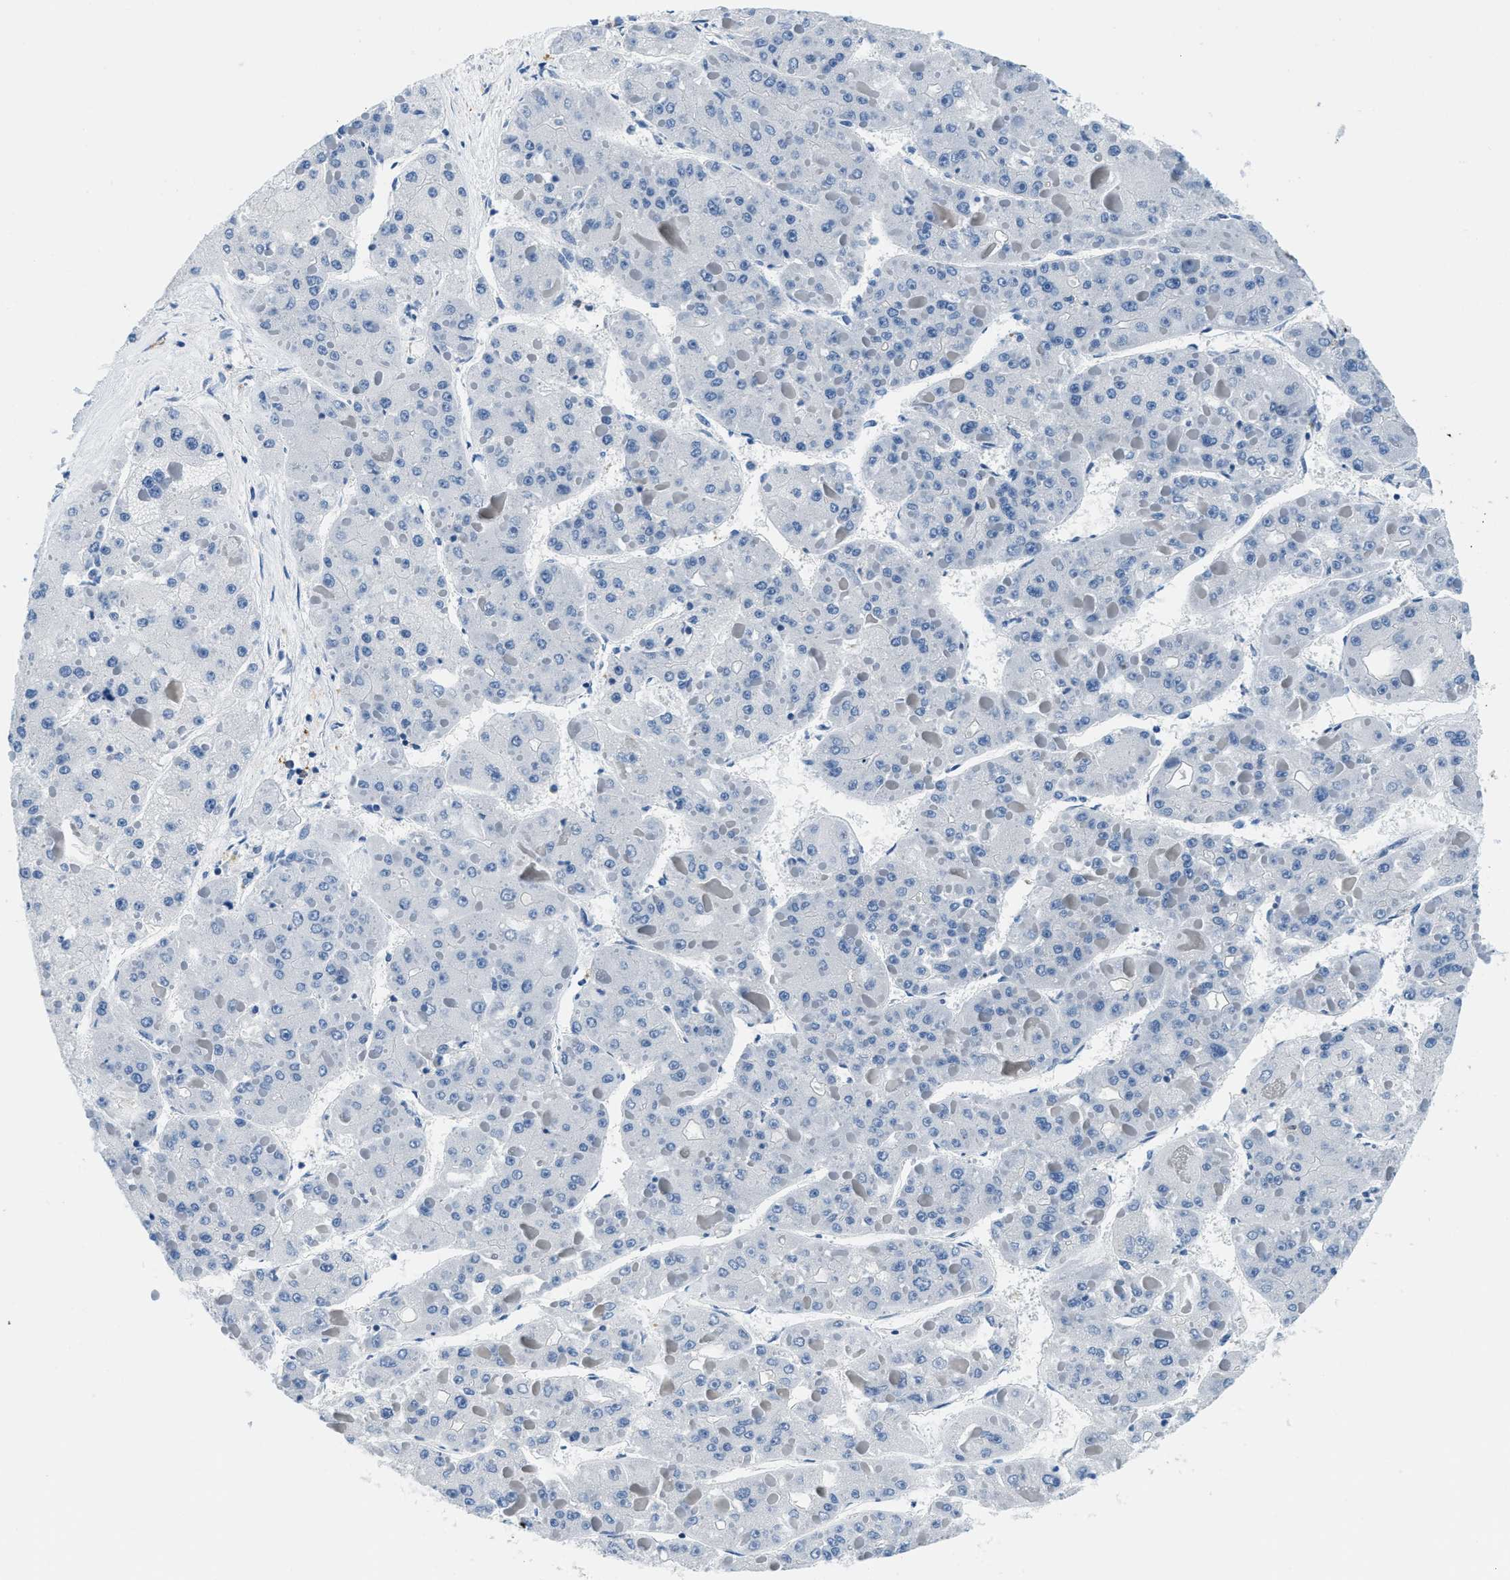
{"staining": {"intensity": "negative", "quantity": "none", "location": "none"}, "tissue": "liver cancer", "cell_type": "Tumor cells", "image_type": "cancer", "snomed": [{"axis": "morphology", "description": "Carcinoma, Hepatocellular, NOS"}, {"axis": "topography", "description": "Liver"}], "caption": "Liver cancer (hepatocellular carcinoma) stained for a protein using IHC reveals no staining tumor cells.", "gene": "CAPG", "patient": {"sex": "female", "age": 73}}